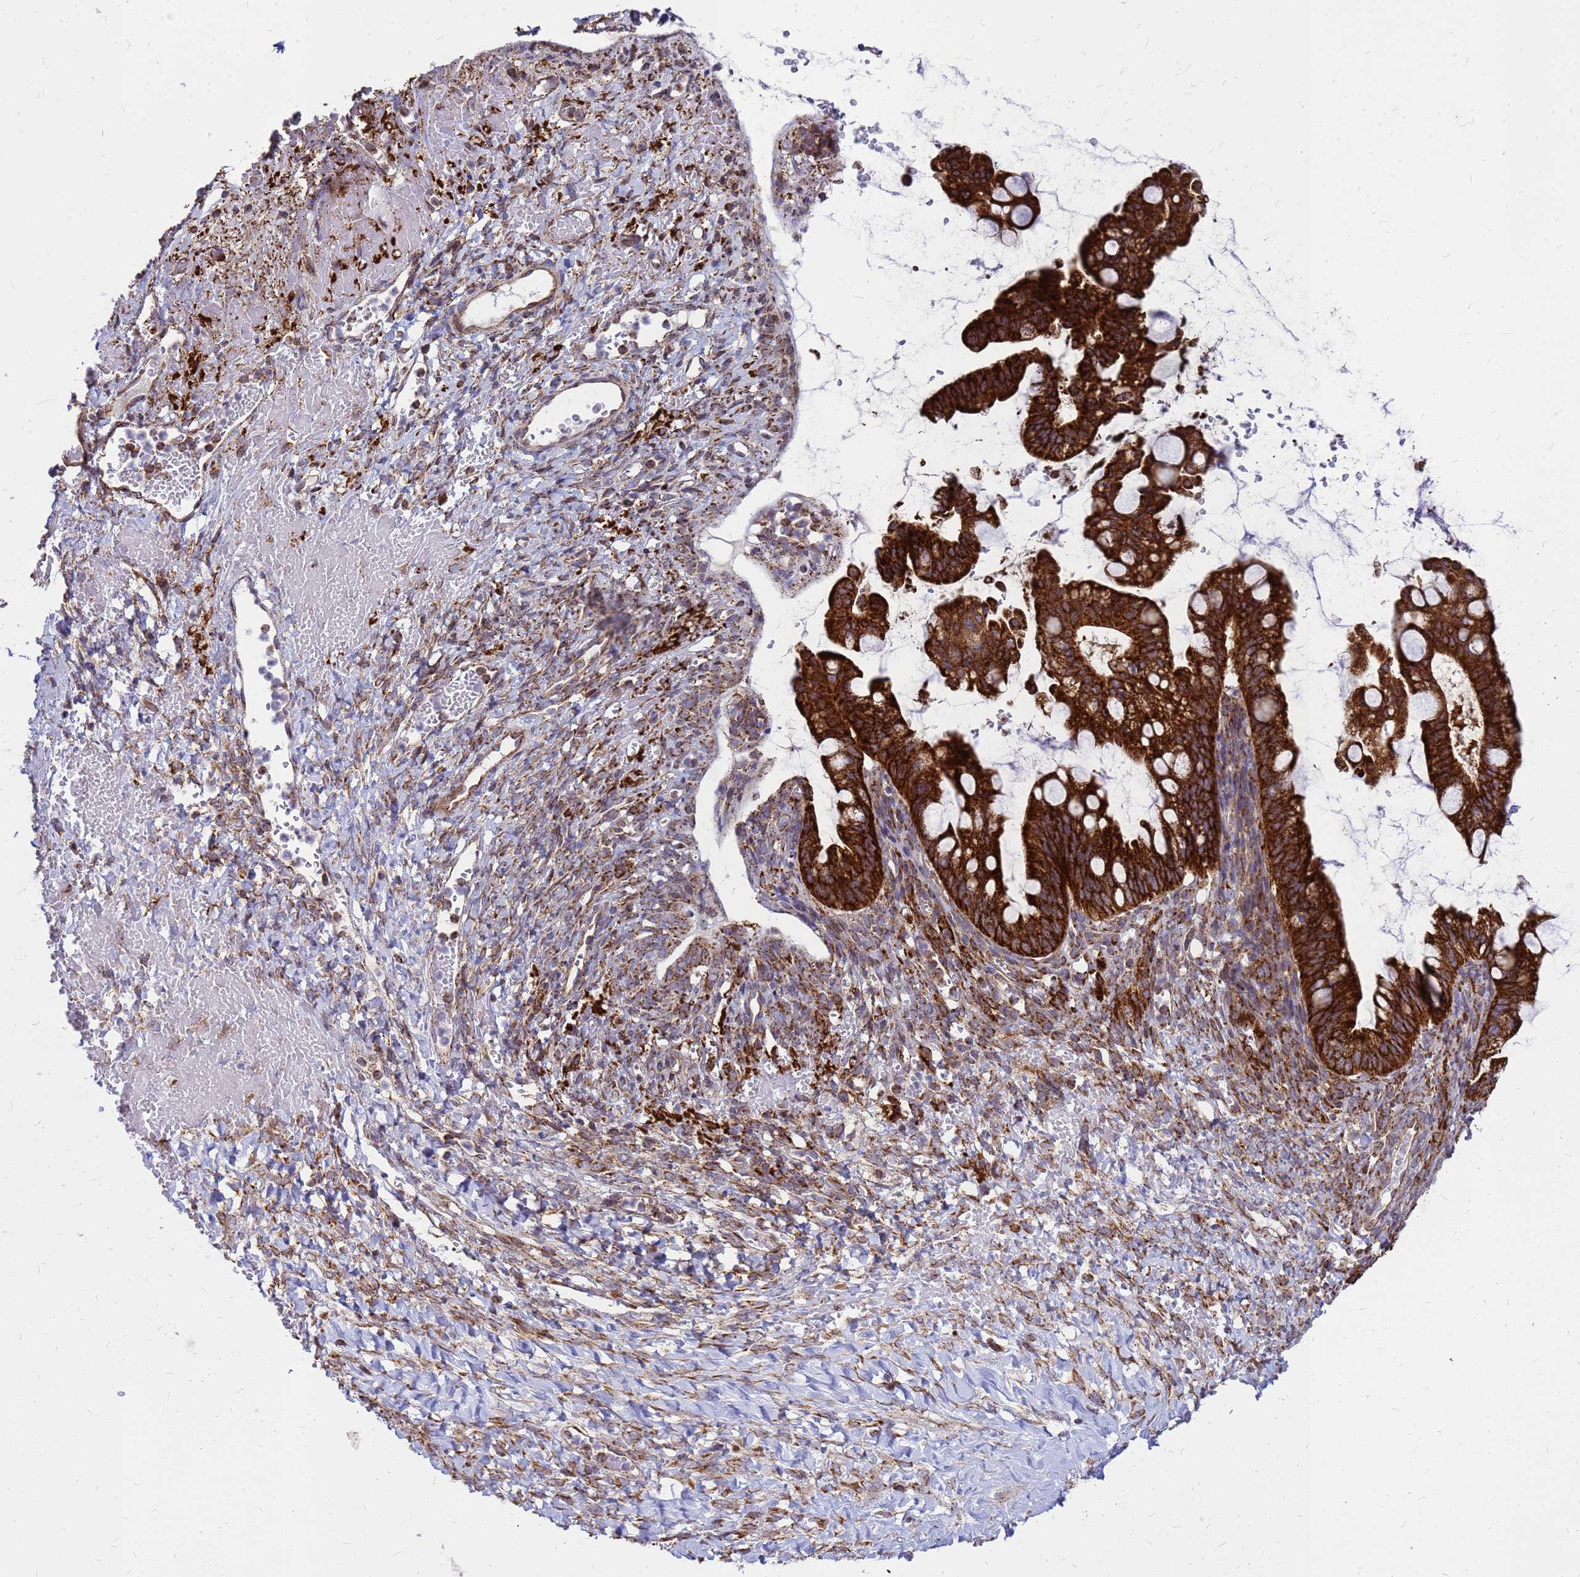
{"staining": {"intensity": "strong", "quantity": ">75%", "location": "cytoplasmic/membranous"}, "tissue": "ovarian cancer", "cell_type": "Tumor cells", "image_type": "cancer", "snomed": [{"axis": "morphology", "description": "Cystadenocarcinoma, mucinous, NOS"}, {"axis": "topography", "description": "Ovary"}], "caption": "An IHC image of neoplastic tissue is shown. Protein staining in brown labels strong cytoplasmic/membranous positivity in mucinous cystadenocarcinoma (ovarian) within tumor cells.", "gene": "FSTL4", "patient": {"sex": "female", "age": 73}}